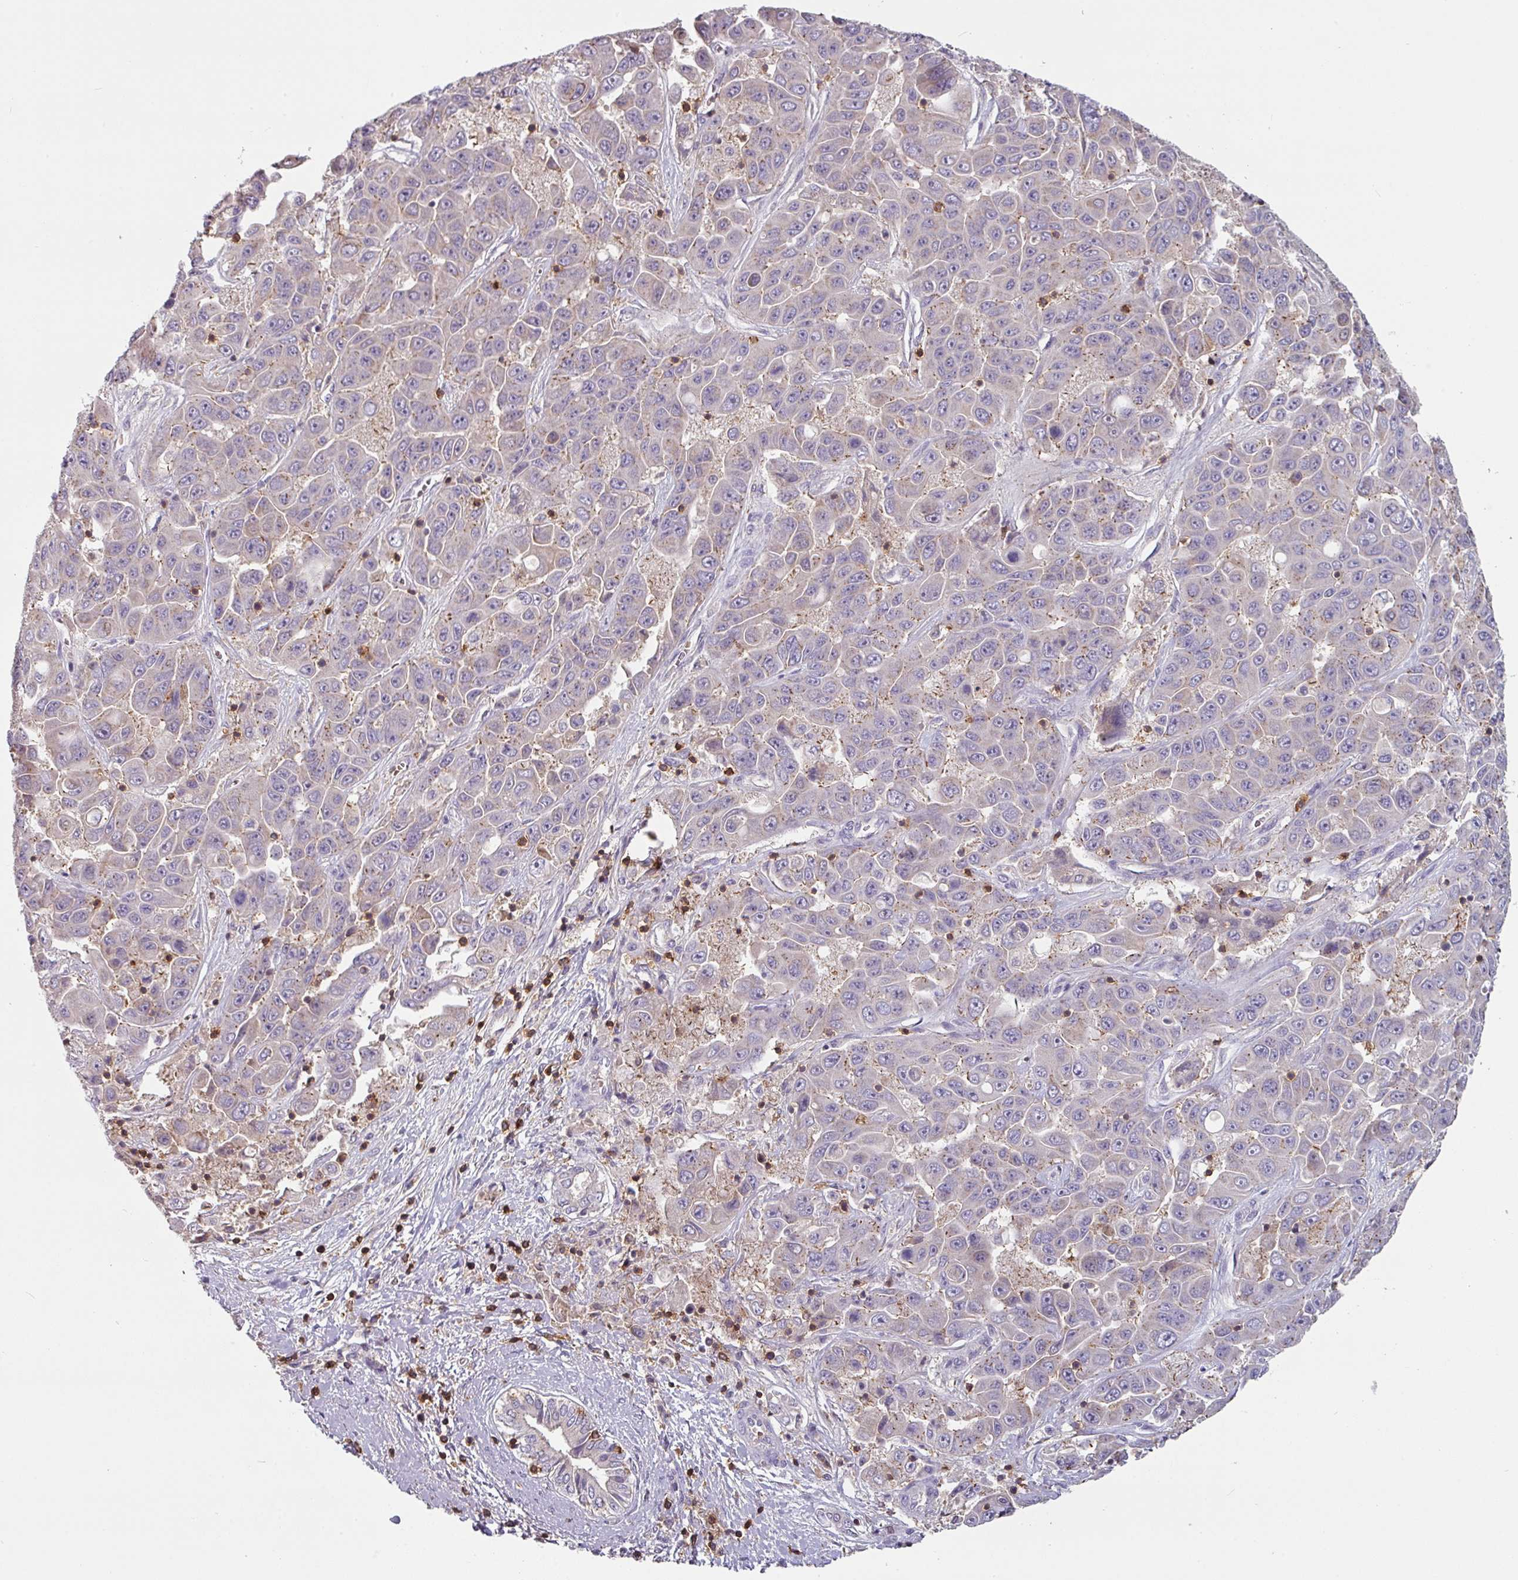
{"staining": {"intensity": "weak", "quantity": "<25%", "location": "cytoplasmic/membranous"}, "tissue": "liver cancer", "cell_type": "Tumor cells", "image_type": "cancer", "snomed": [{"axis": "morphology", "description": "Cholangiocarcinoma"}, {"axis": "topography", "description": "Liver"}], "caption": "Cholangiocarcinoma (liver) was stained to show a protein in brown. There is no significant expression in tumor cells. Nuclei are stained in blue.", "gene": "CD3G", "patient": {"sex": "female", "age": 52}}